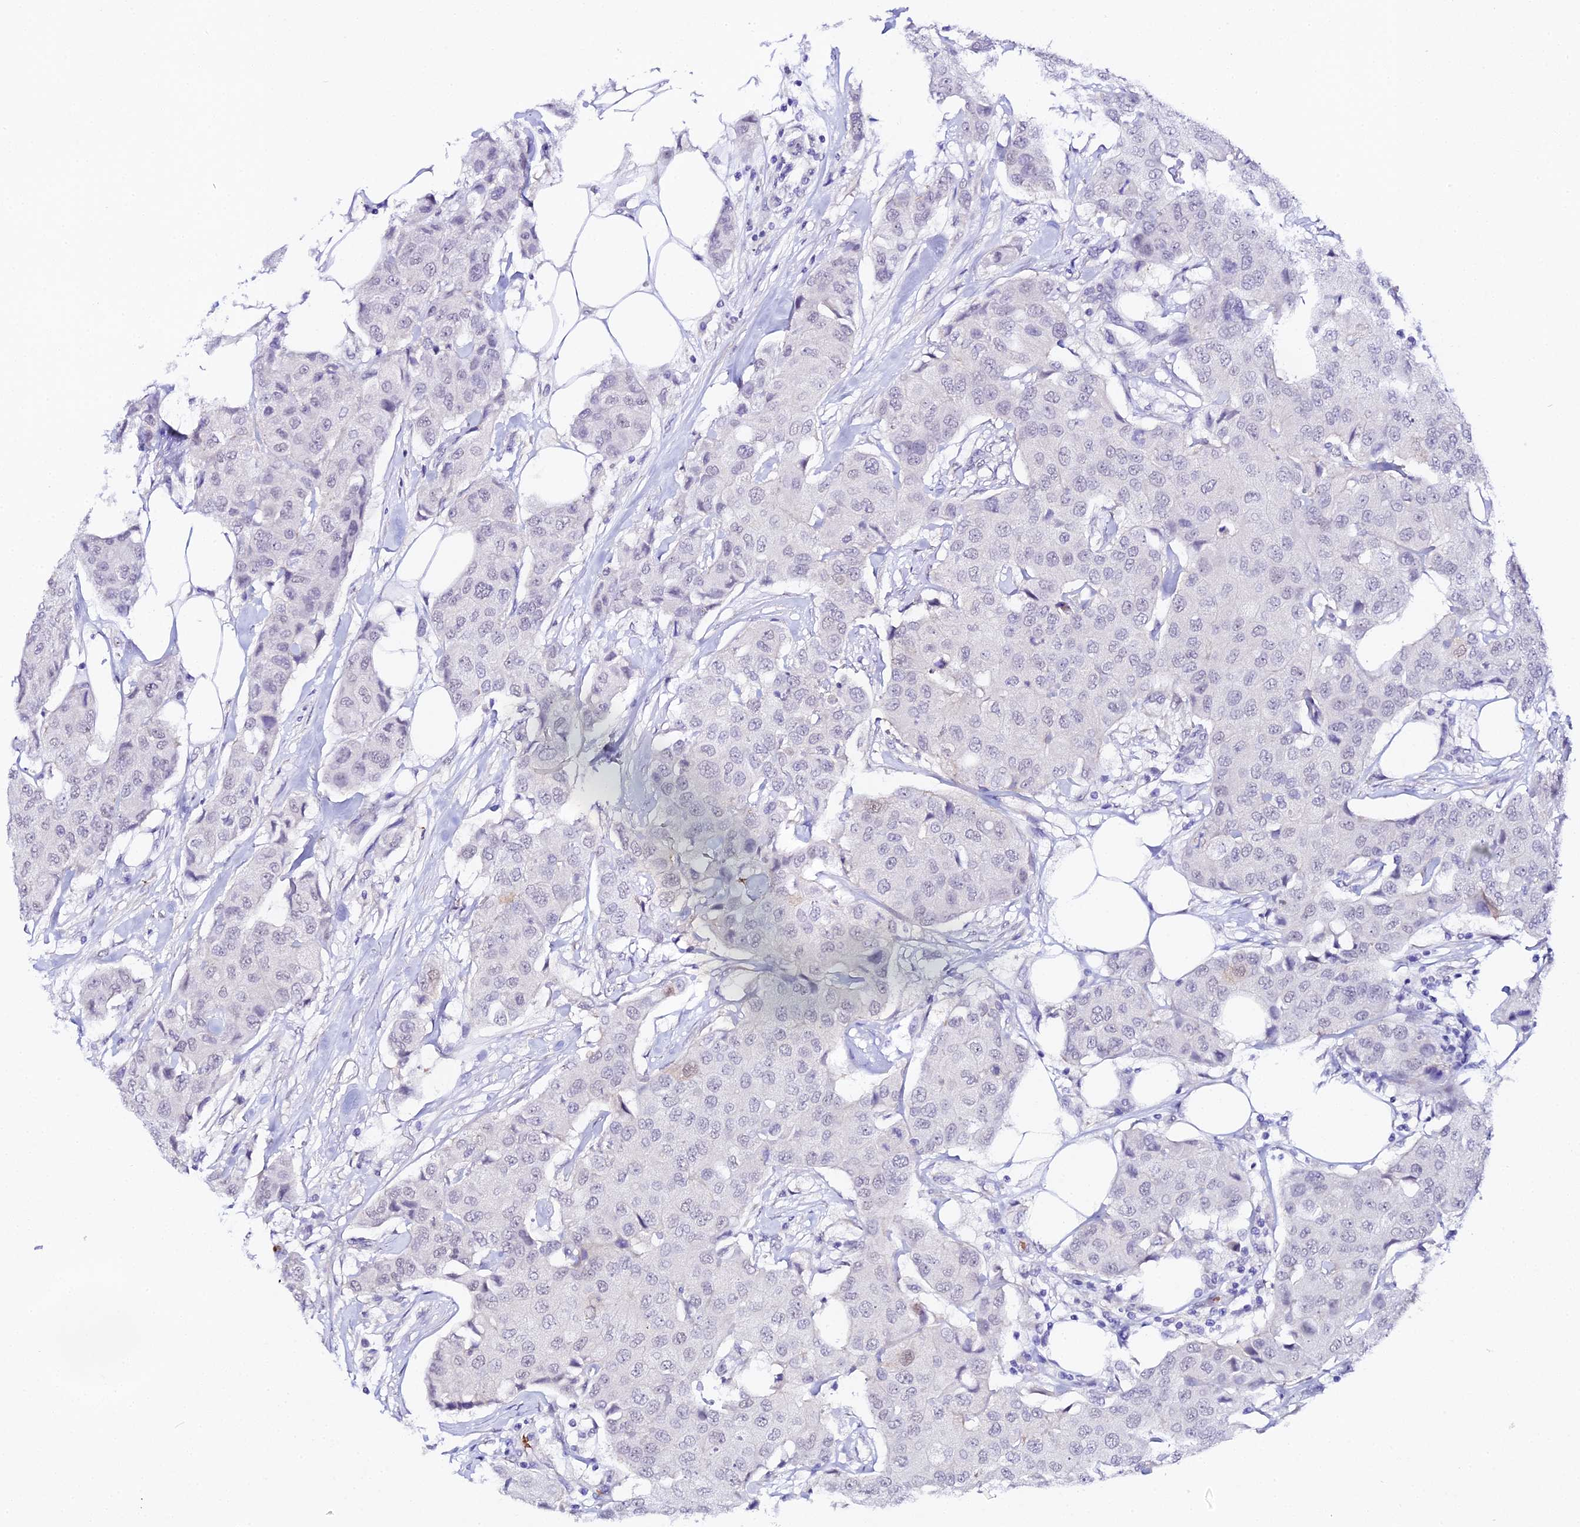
{"staining": {"intensity": "negative", "quantity": "none", "location": "none"}, "tissue": "breast cancer", "cell_type": "Tumor cells", "image_type": "cancer", "snomed": [{"axis": "morphology", "description": "Duct carcinoma"}, {"axis": "topography", "description": "Breast"}], "caption": "This histopathology image is of infiltrating ductal carcinoma (breast) stained with immunohistochemistry (IHC) to label a protein in brown with the nuclei are counter-stained blue. There is no staining in tumor cells. (Immunohistochemistry (ihc), brightfield microscopy, high magnification).", "gene": "CFAP45", "patient": {"sex": "female", "age": 80}}